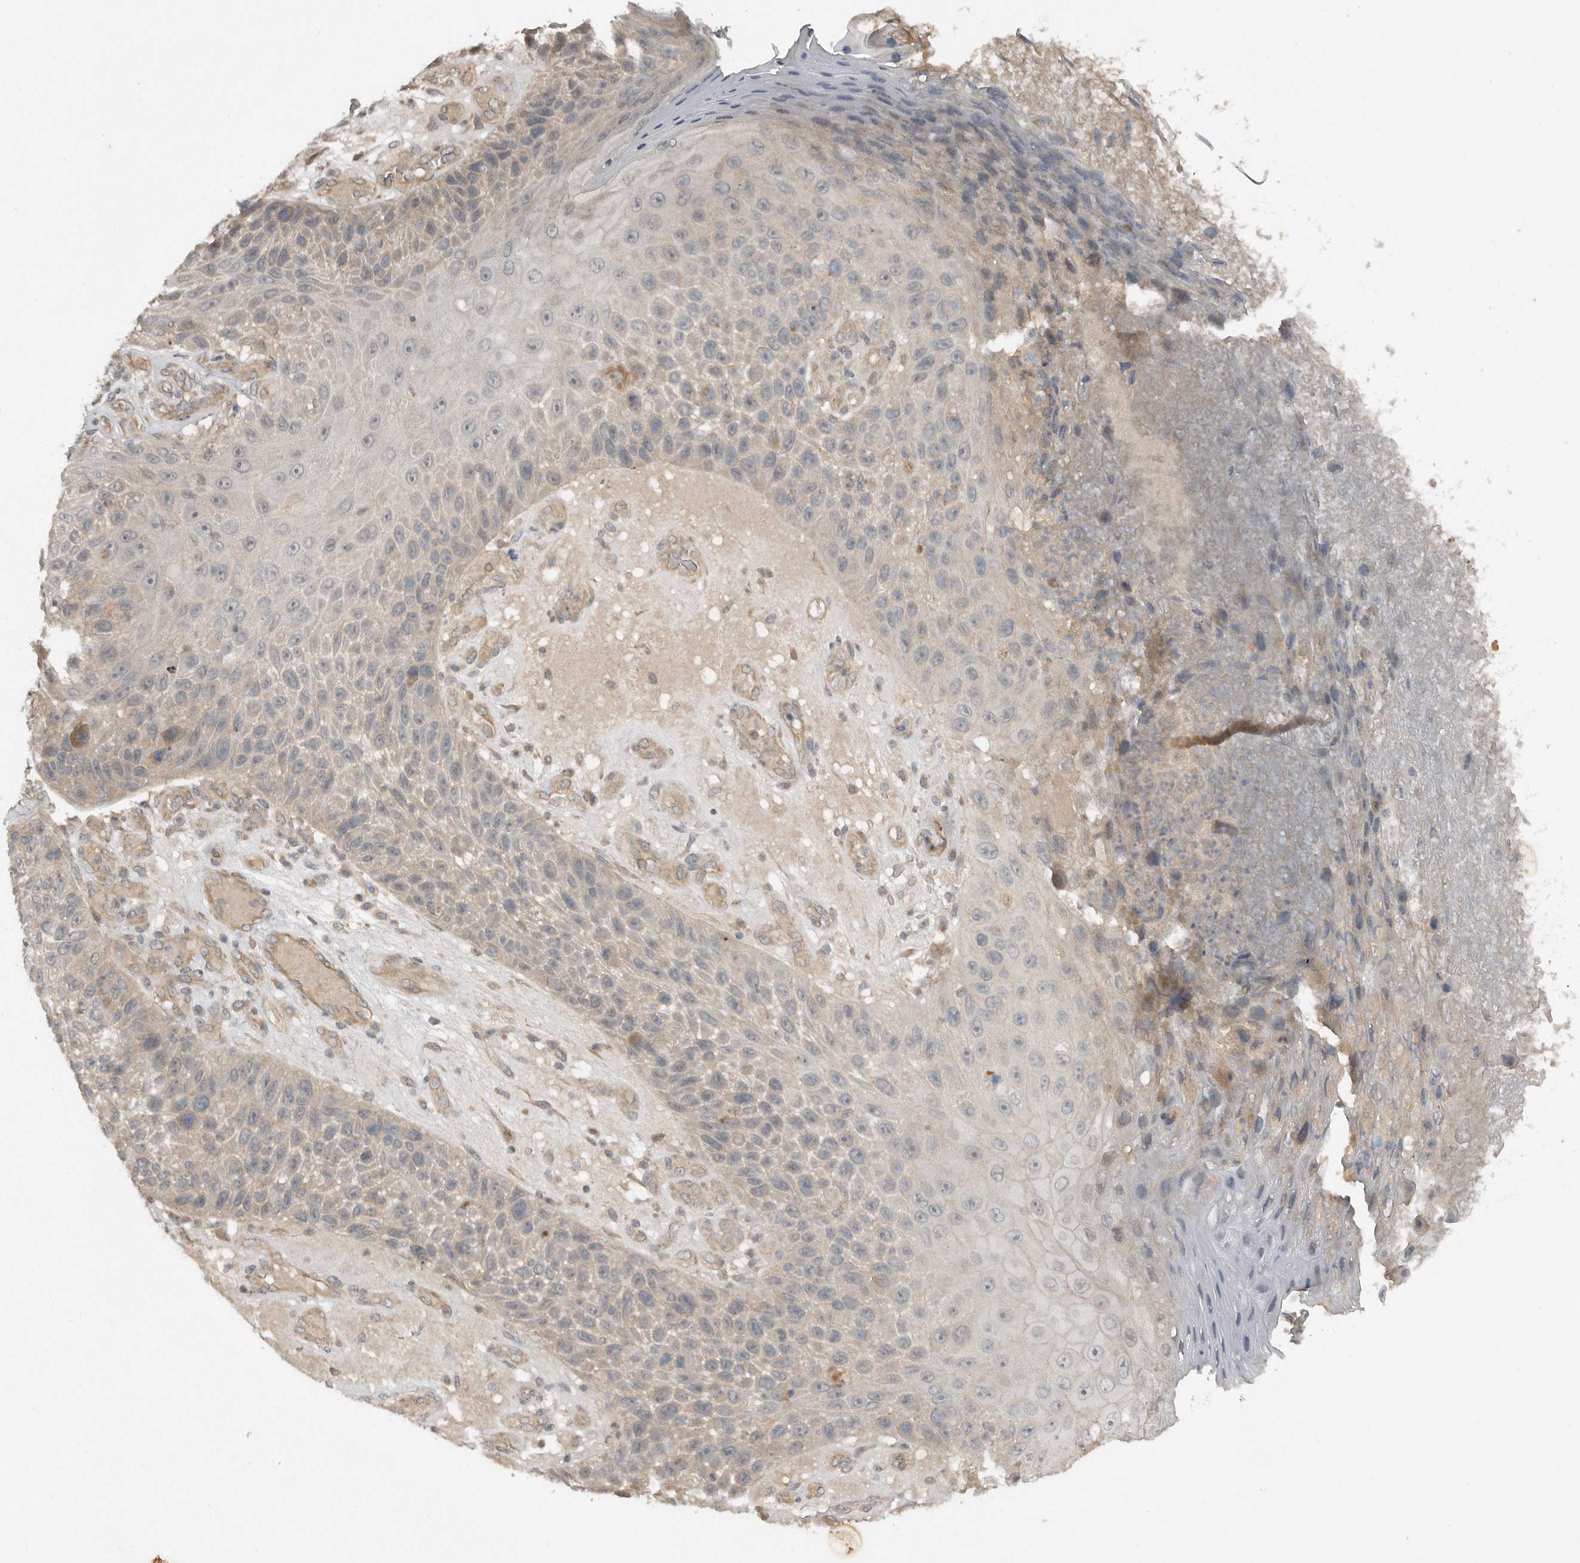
{"staining": {"intensity": "negative", "quantity": "none", "location": "none"}, "tissue": "skin cancer", "cell_type": "Tumor cells", "image_type": "cancer", "snomed": [{"axis": "morphology", "description": "Squamous cell carcinoma, NOS"}, {"axis": "topography", "description": "Skin"}], "caption": "IHC micrograph of skin cancer stained for a protein (brown), which reveals no positivity in tumor cells.", "gene": "TEAD3", "patient": {"sex": "female", "age": 88}}